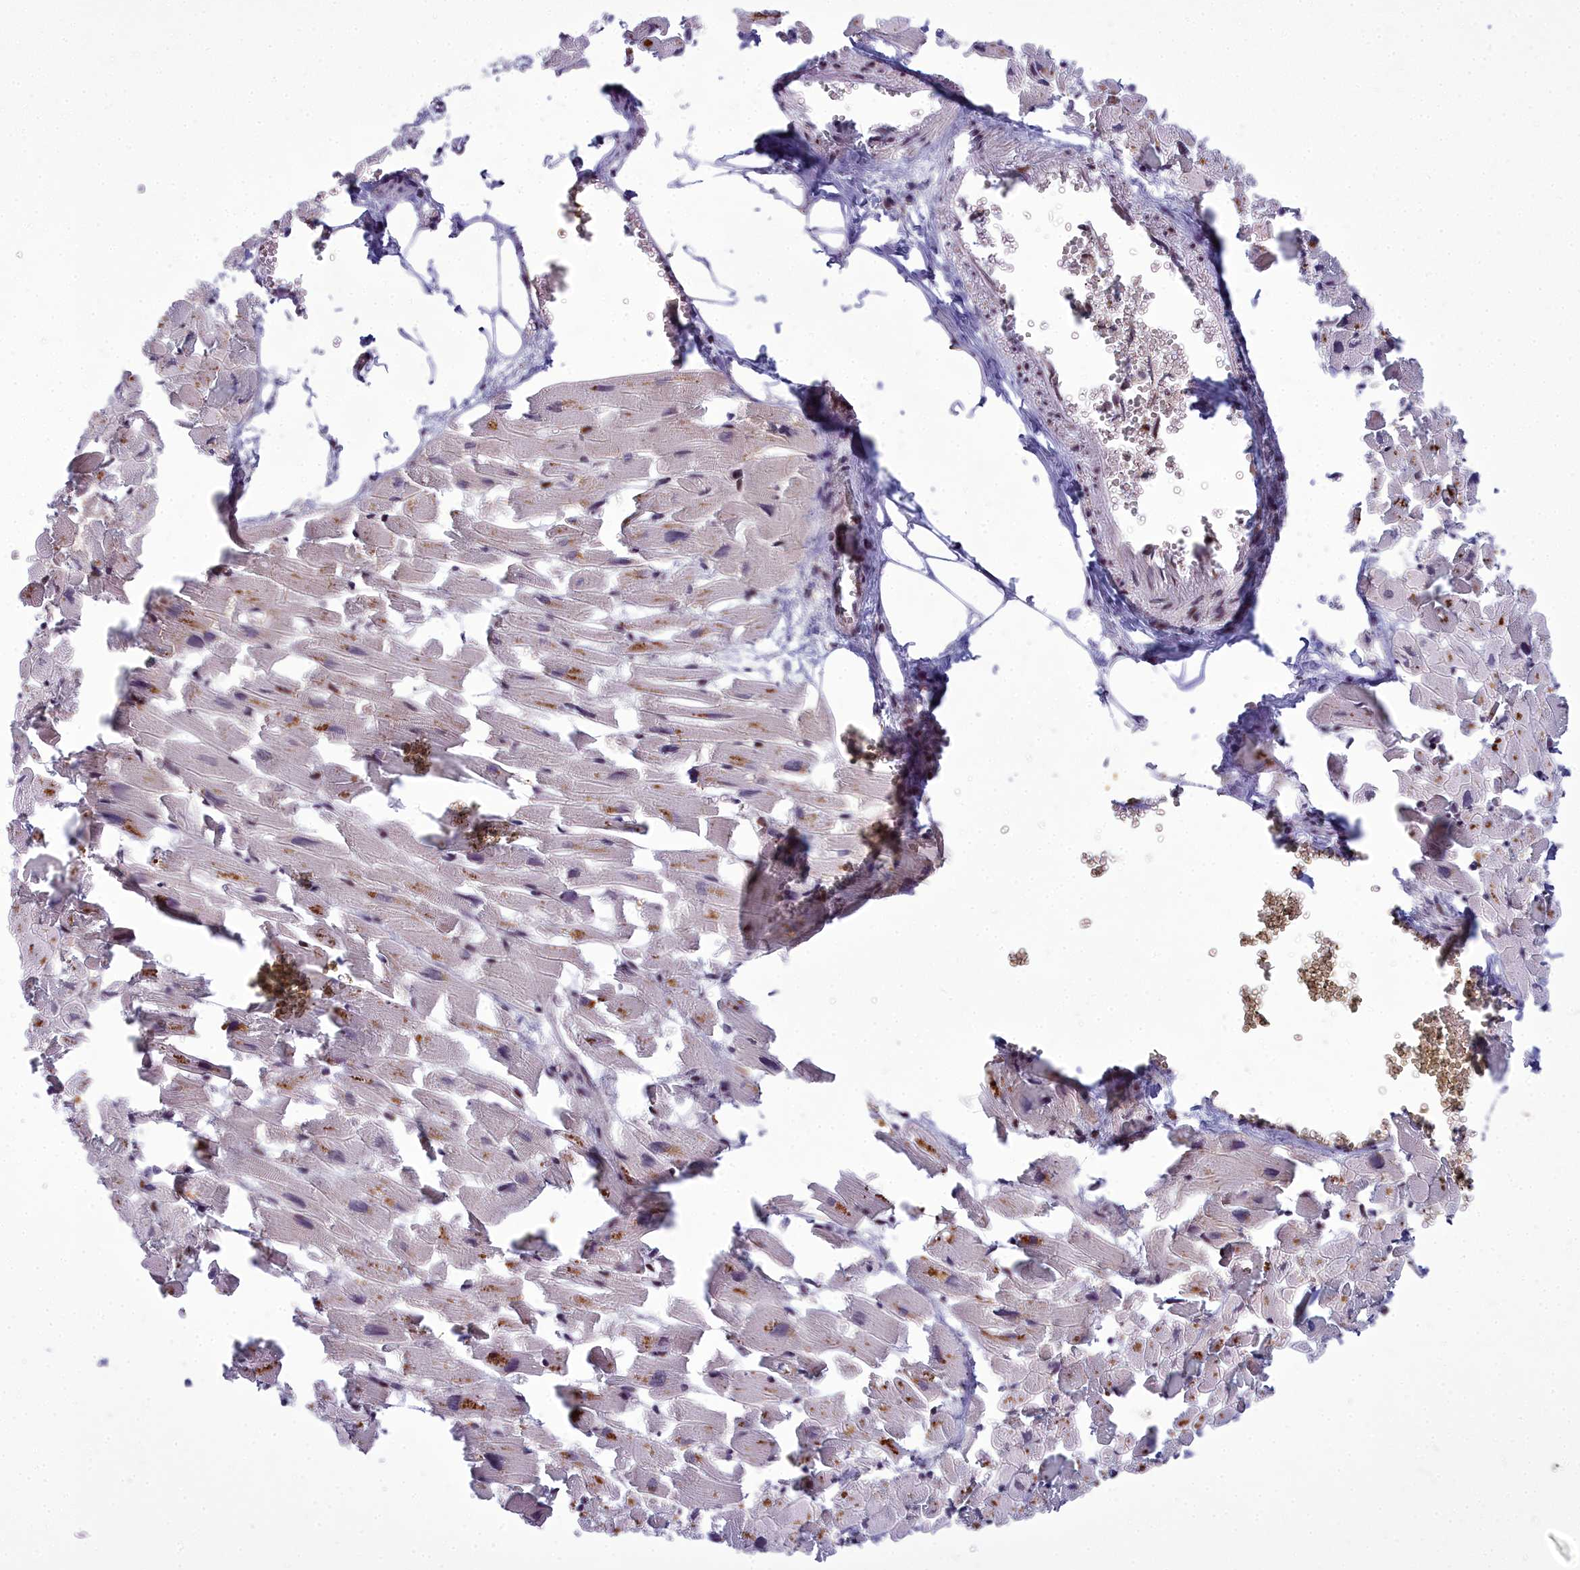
{"staining": {"intensity": "moderate", "quantity": "<25%", "location": "cytoplasmic/membranous,nuclear"}, "tissue": "heart muscle", "cell_type": "Cardiomyocytes", "image_type": "normal", "snomed": [{"axis": "morphology", "description": "Normal tissue, NOS"}, {"axis": "topography", "description": "Heart"}], "caption": "Brown immunohistochemical staining in normal human heart muscle exhibits moderate cytoplasmic/membranous,nuclear expression in approximately <25% of cardiomyocytes.", "gene": "GMEB1", "patient": {"sex": "female", "age": 64}}